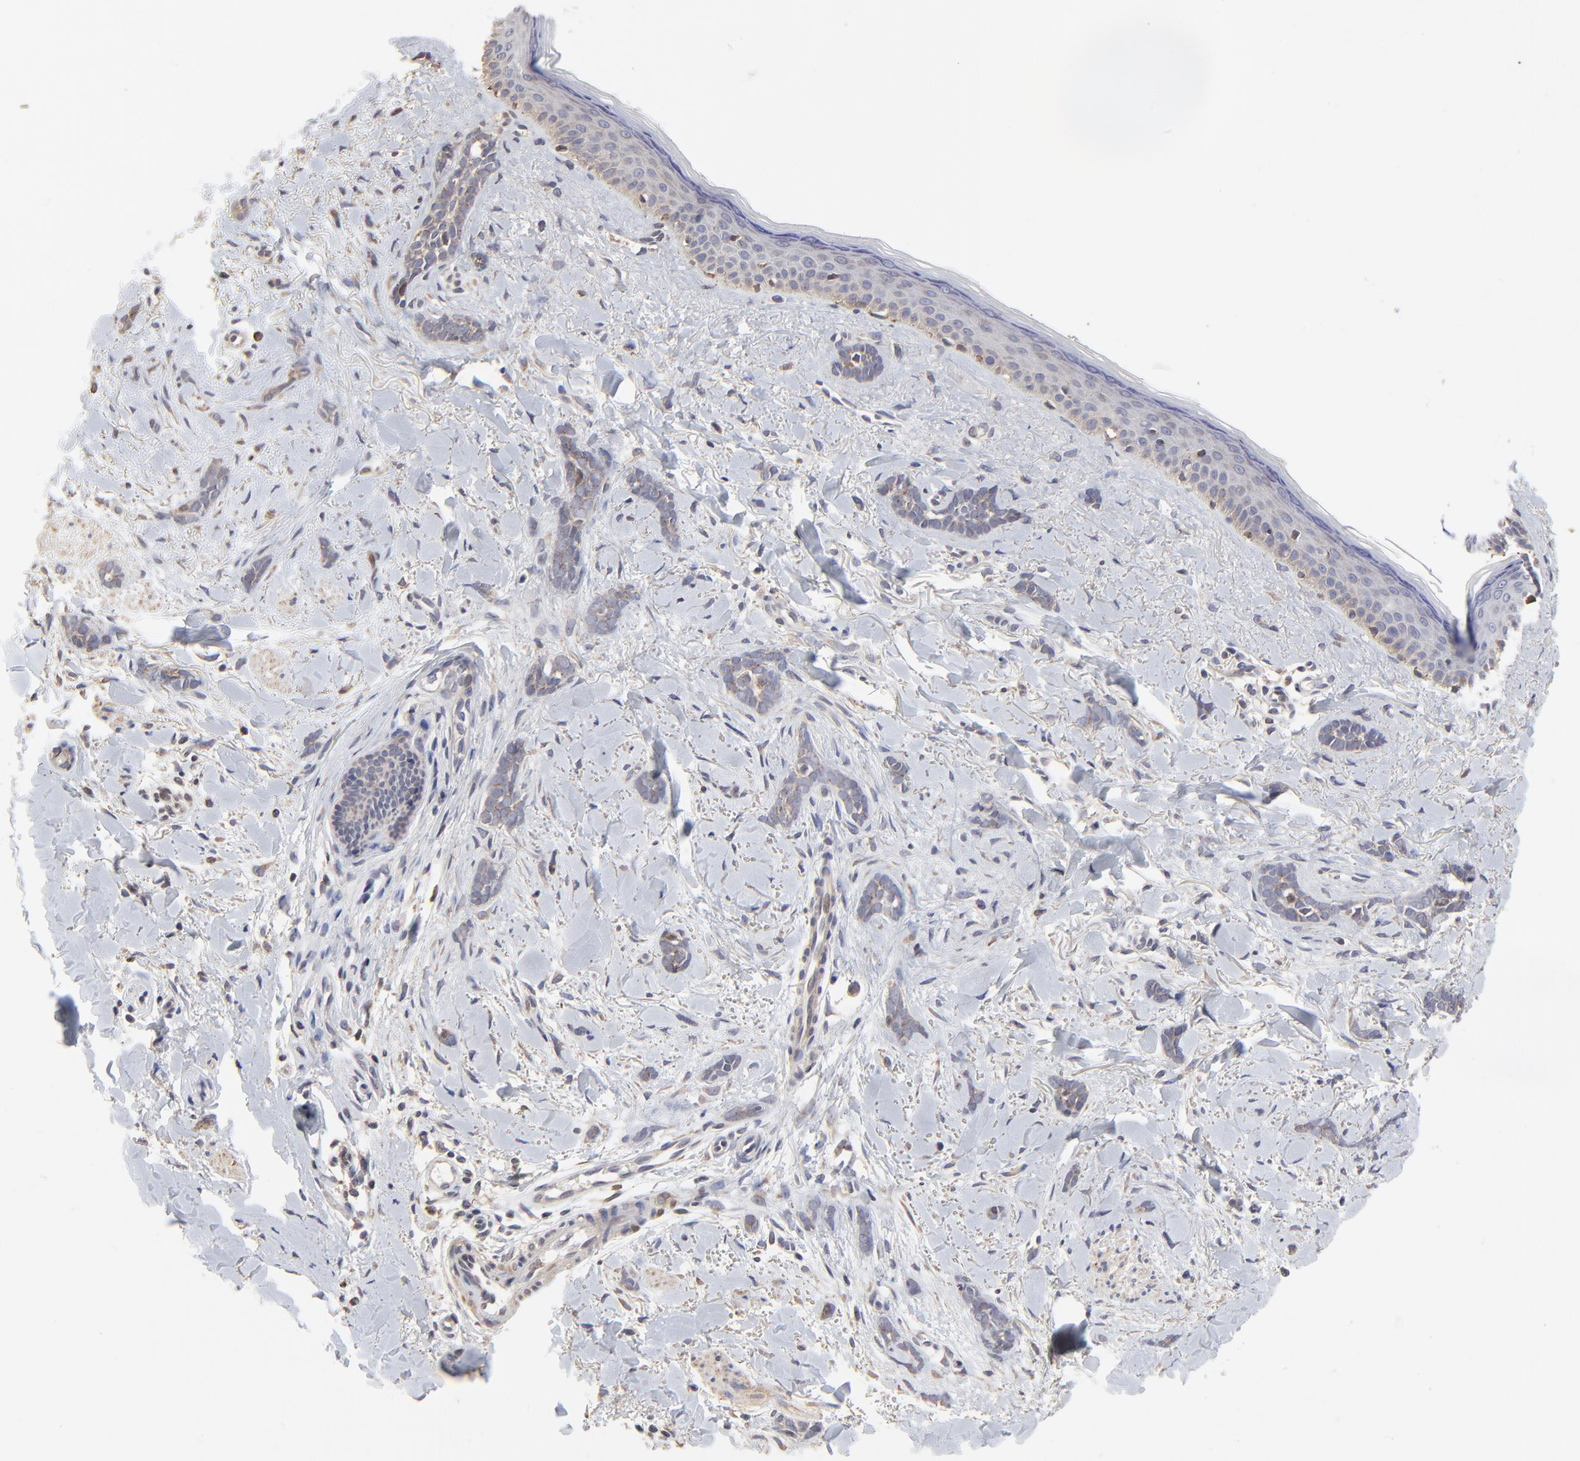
{"staining": {"intensity": "weak", "quantity": "25%-75%", "location": "cytoplasmic/membranous"}, "tissue": "skin cancer", "cell_type": "Tumor cells", "image_type": "cancer", "snomed": [{"axis": "morphology", "description": "Basal cell carcinoma"}, {"axis": "topography", "description": "Skin"}], "caption": "Skin basal cell carcinoma tissue demonstrates weak cytoplasmic/membranous positivity in about 25%-75% of tumor cells", "gene": "ELP2", "patient": {"sex": "female", "age": 37}}